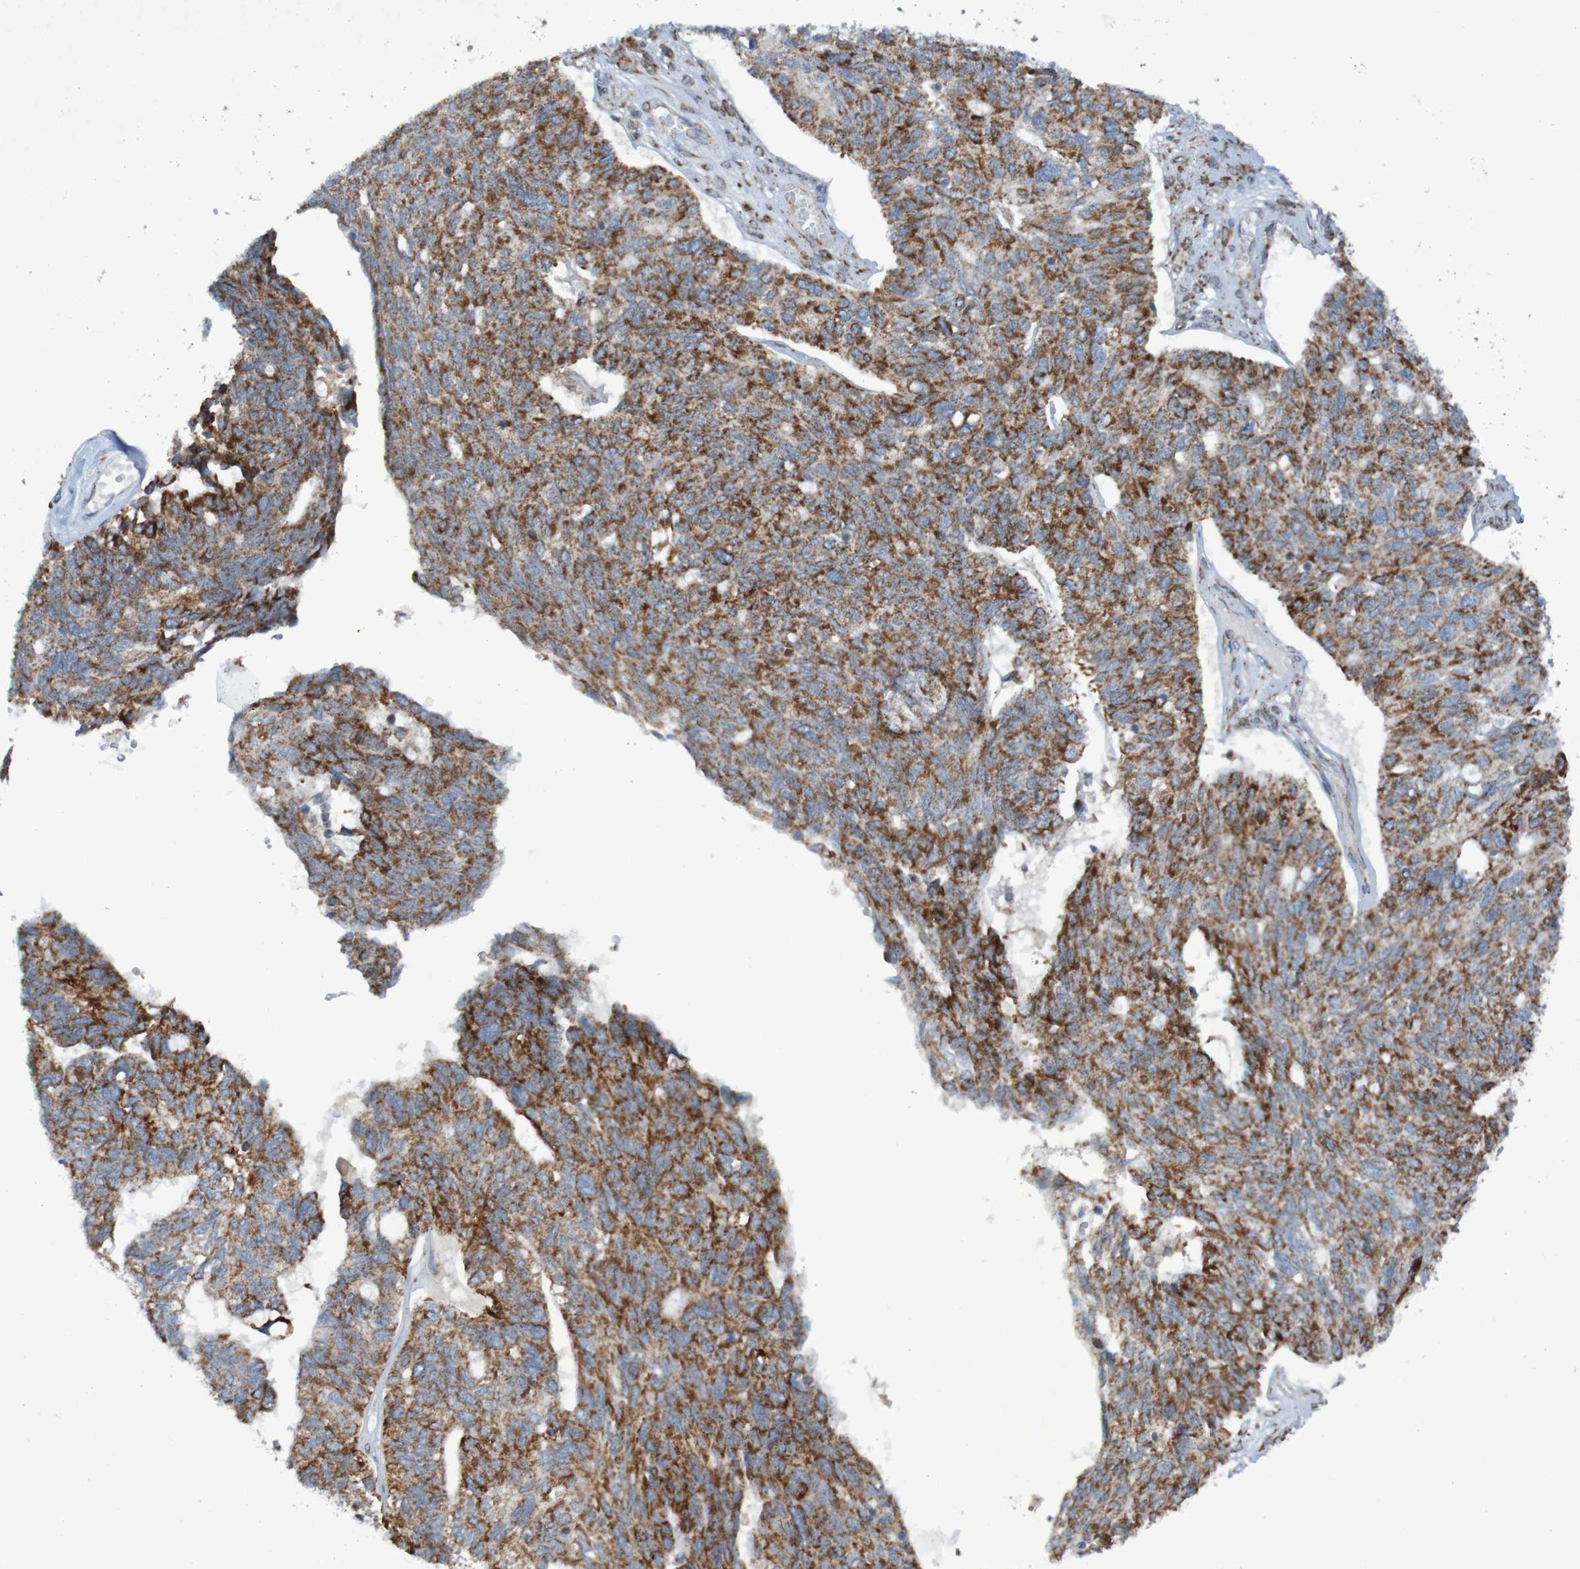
{"staining": {"intensity": "moderate", "quantity": ">75%", "location": "cytoplasmic/membranous"}, "tissue": "ovarian cancer", "cell_type": "Tumor cells", "image_type": "cancer", "snomed": [{"axis": "morphology", "description": "Cystadenocarcinoma, serous, NOS"}, {"axis": "topography", "description": "Ovary"}], "caption": "A high-resolution image shows IHC staining of serous cystadenocarcinoma (ovarian), which exhibits moderate cytoplasmic/membranous expression in approximately >75% of tumor cells. Using DAB (brown) and hematoxylin (blue) stains, captured at high magnification using brightfield microscopy.", "gene": "CCDC51", "patient": {"sex": "female", "age": 79}}